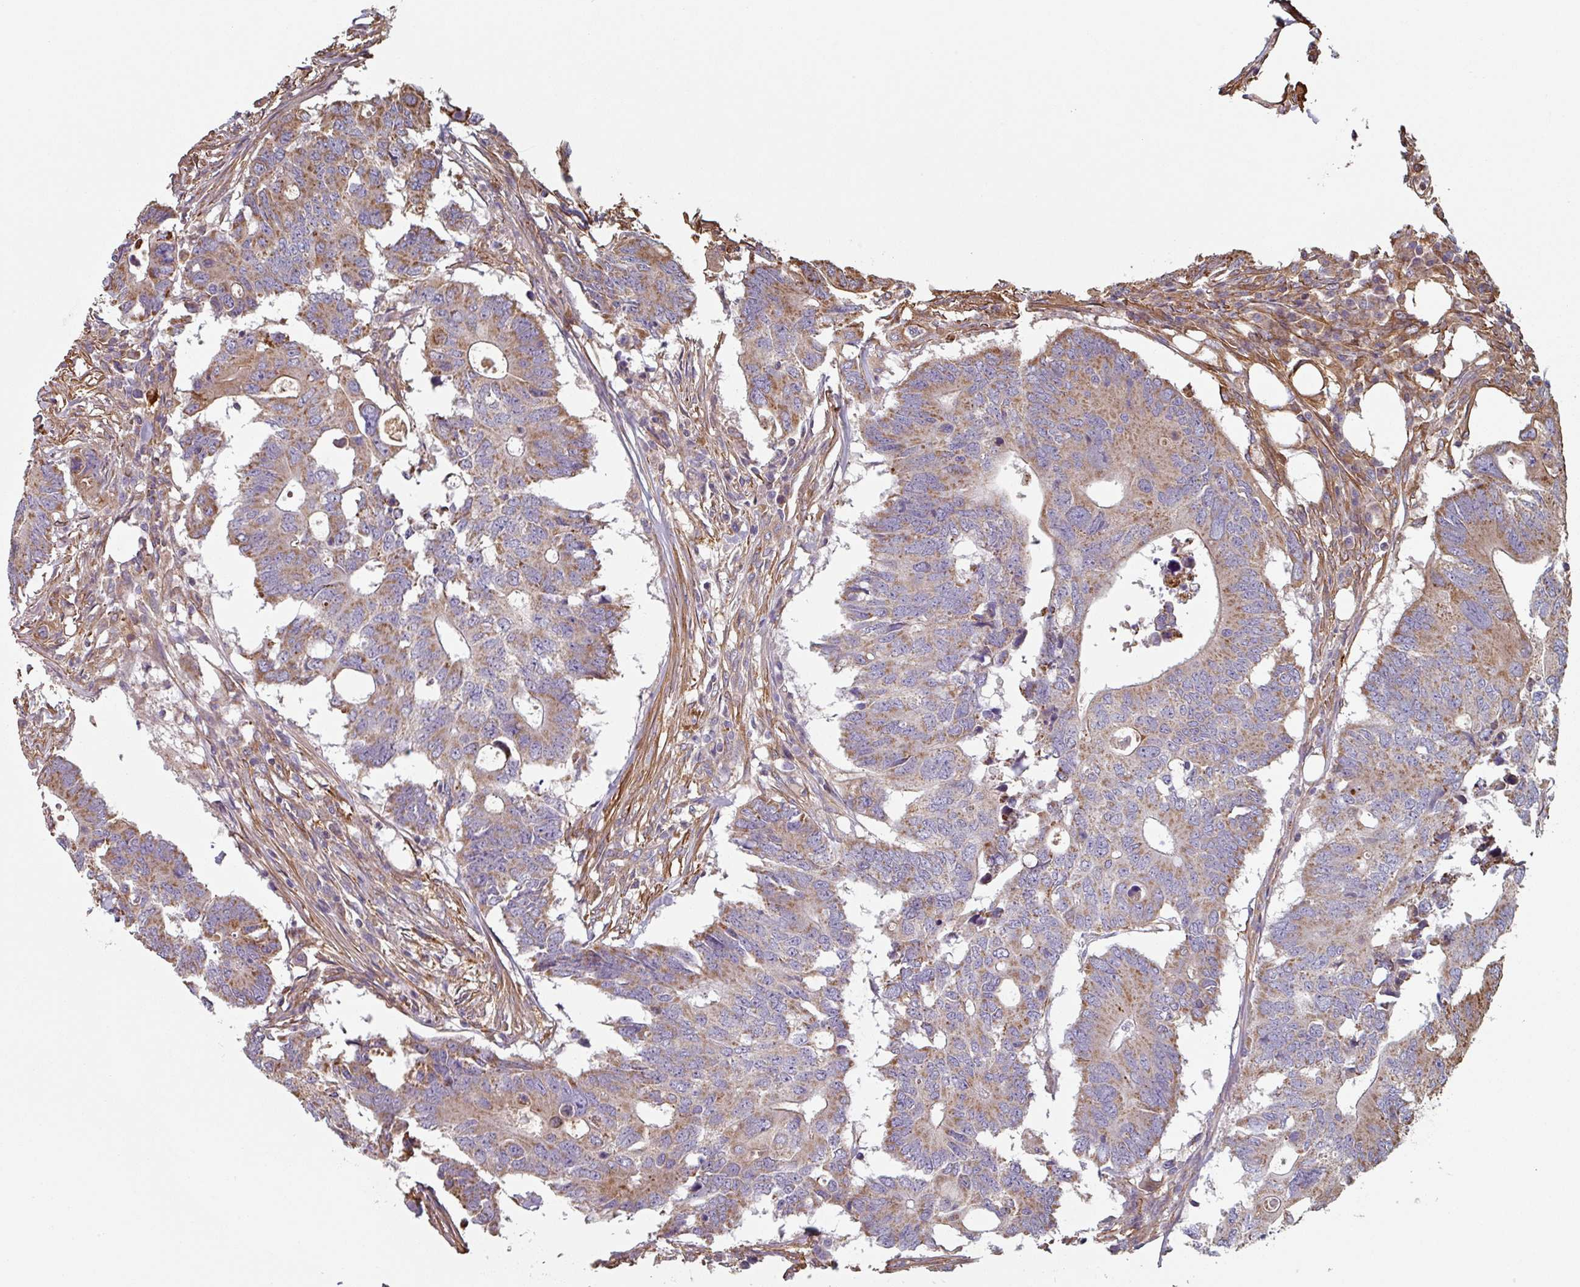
{"staining": {"intensity": "moderate", "quantity": "25%-75%", "location": "cytoplasmic/membranous"}, "tissue": "colorectal cancer", "cell_type": "Tumor cells", "image_type": "cancer", "snomed": [{"axis": "morphology", "description": "Adenocarcinoma, NOS"}, {"axis": "topography", "description": "Colon"}], "caption": "Human colorectal adenocarcinoma stained for a protein (brown) exhibits moderate cytoplasmic/membranous positive expression in about 25%-75% of tumor cells.", "gene": "GSTA4", "patient": {"sex": "male", "age": 71}}